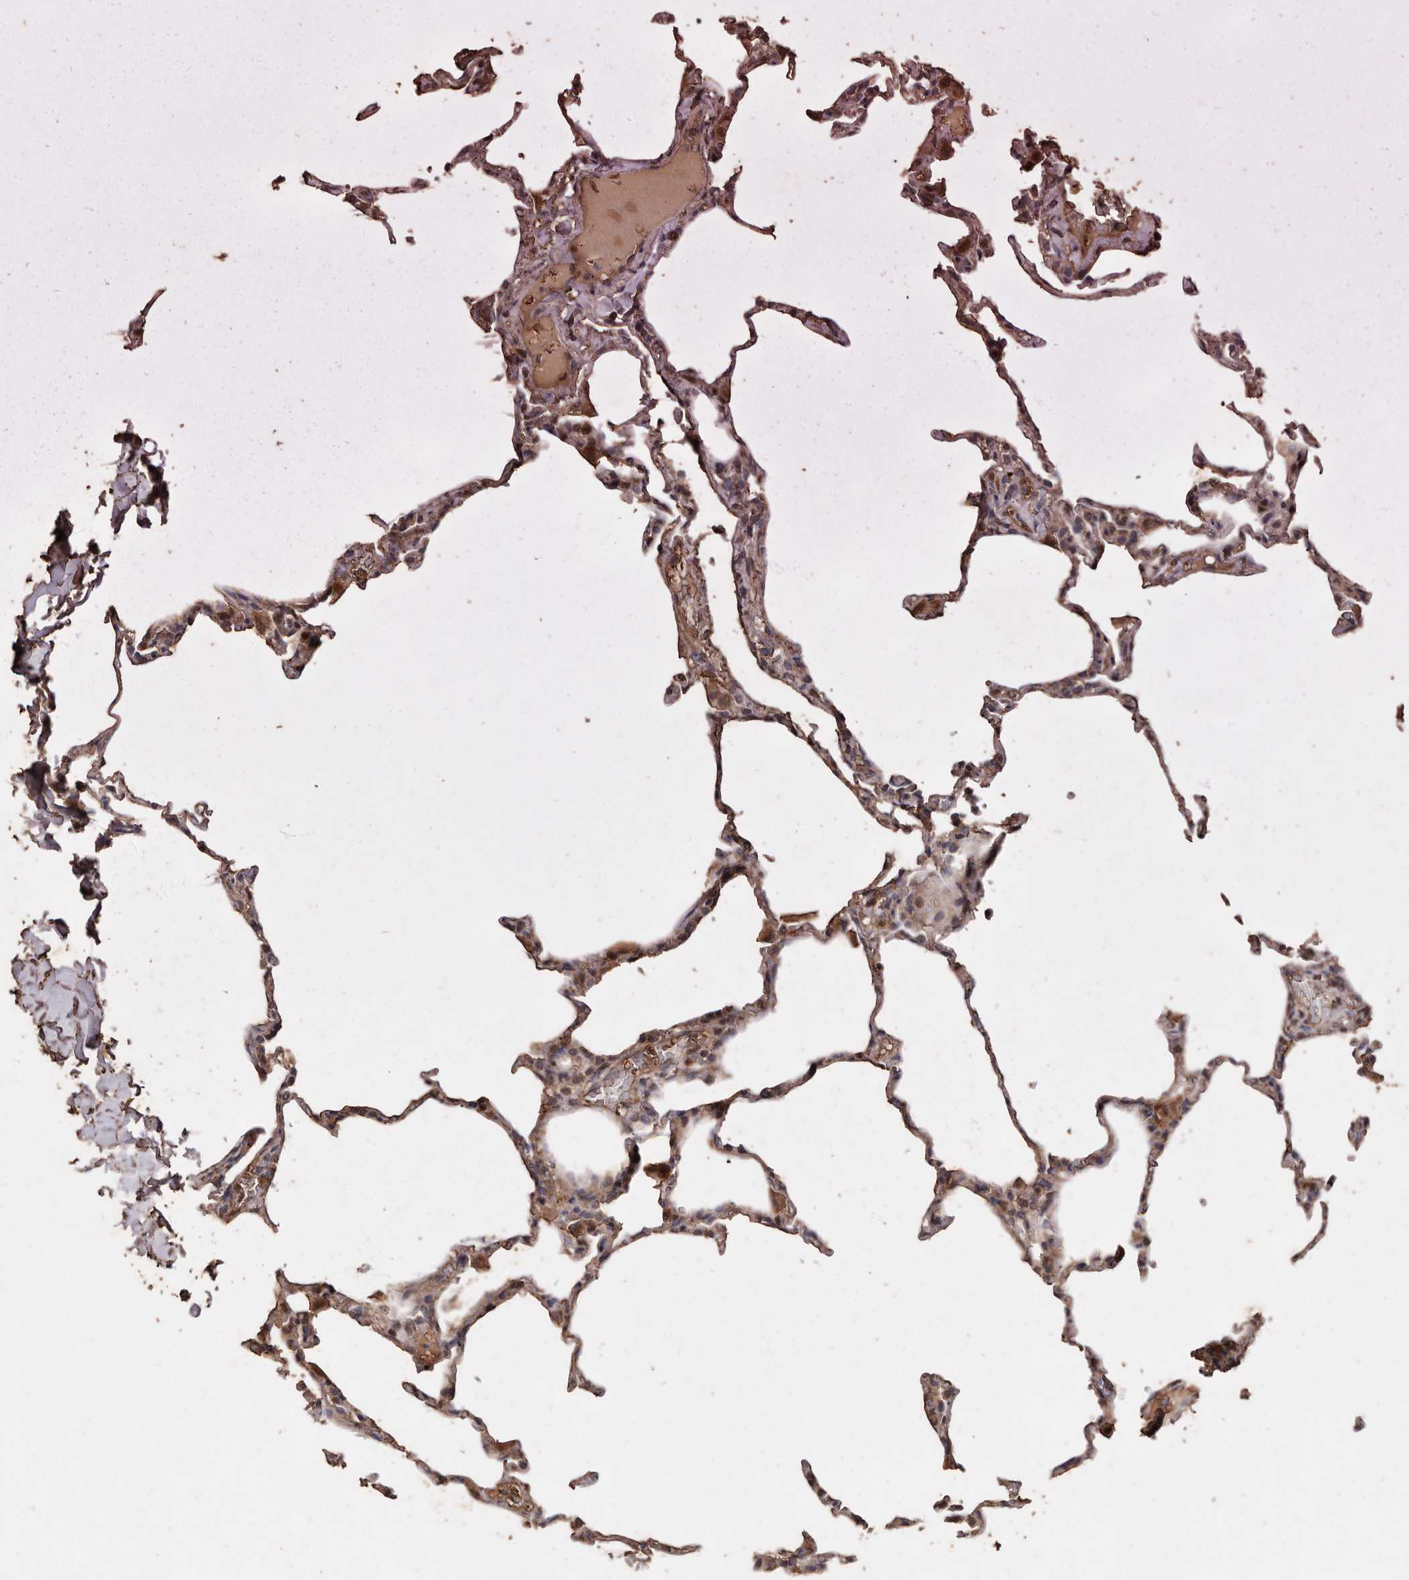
{"staining": {"intensity": "moderate", "quantity": "25%-75%", "location": "cytoplasmic/membranous"}, "tissue": "lung", "cell_type": "Alveolar cells", "image_type": "normal", "snomed": [{"axis": "morphology", "description": "Normal tissue, NOS"}, {"axis": "topography", "description": "Lung"}], "caption": "The histopathology image reveals staining of benign lung, revealing moderate cytoplasmic/membranous protein expression (brown color) within alveolar cells.", "gene": "RANBP17", "patient": {"sex": "male", "age": 20}}